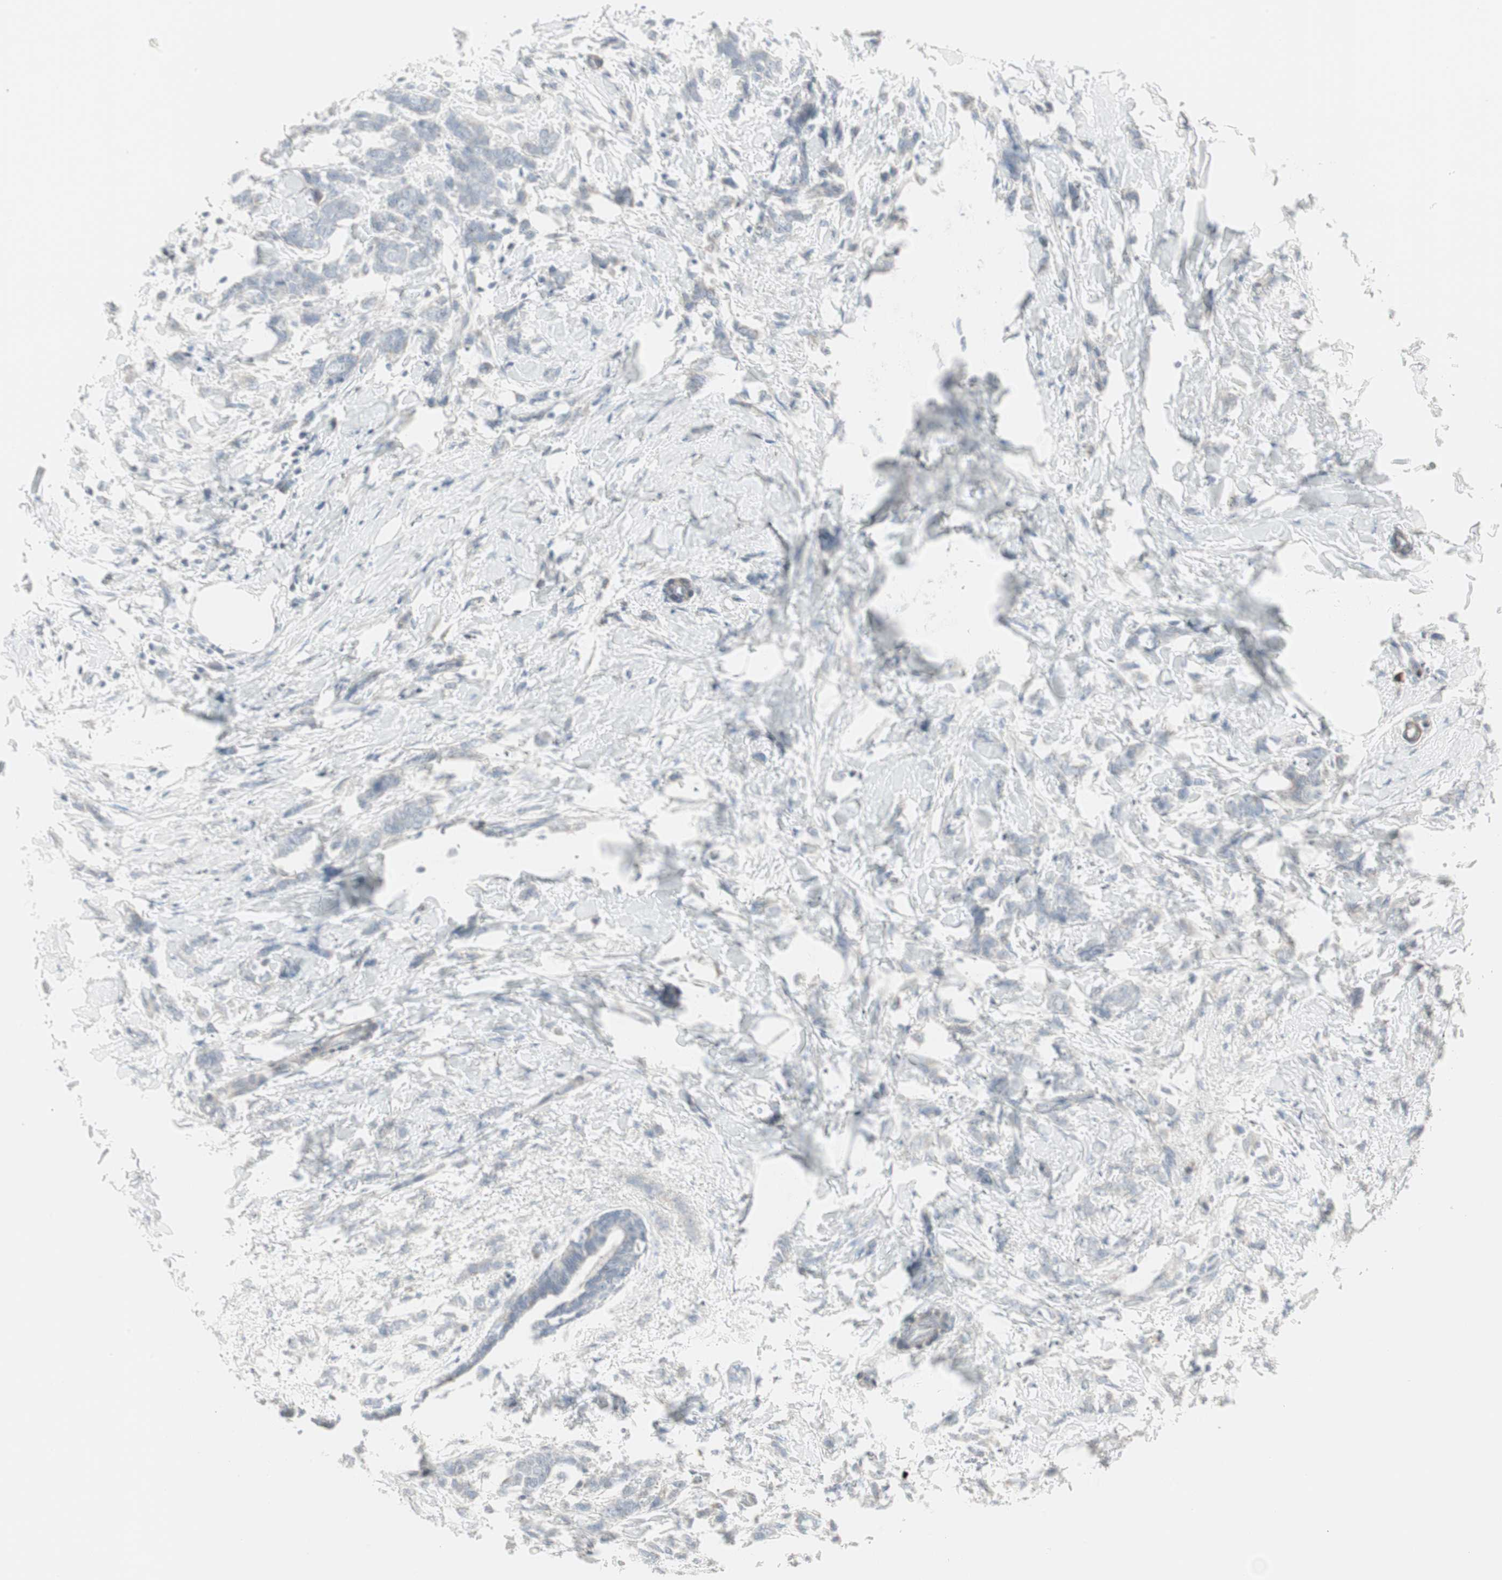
{"staining": {"intensity": "negative", "quantity": "none", "location": "none"}, "tissue": "breast cancer", "cell_type": "Tumor cells", "image_type": "cancer", "snomed": [{"axis": "morphology", "description": "Lobular carcinoma, in situ"}, {"axis": "morphology", "description": "Lobular carcinoma"}, {"axis": "topography", "description": "Breast"}], "caption": "A high-resolution image shows IHC staining of lobular carcinoma in situ (breast), which shows no significant positivity in tumor cells. (DAB (3,3'-diaminobenzidine) IHC visualized using brightfield microscopy, high magnification).", "gene": "DMPK", "patient": {"sex": "female", "age": 41}}